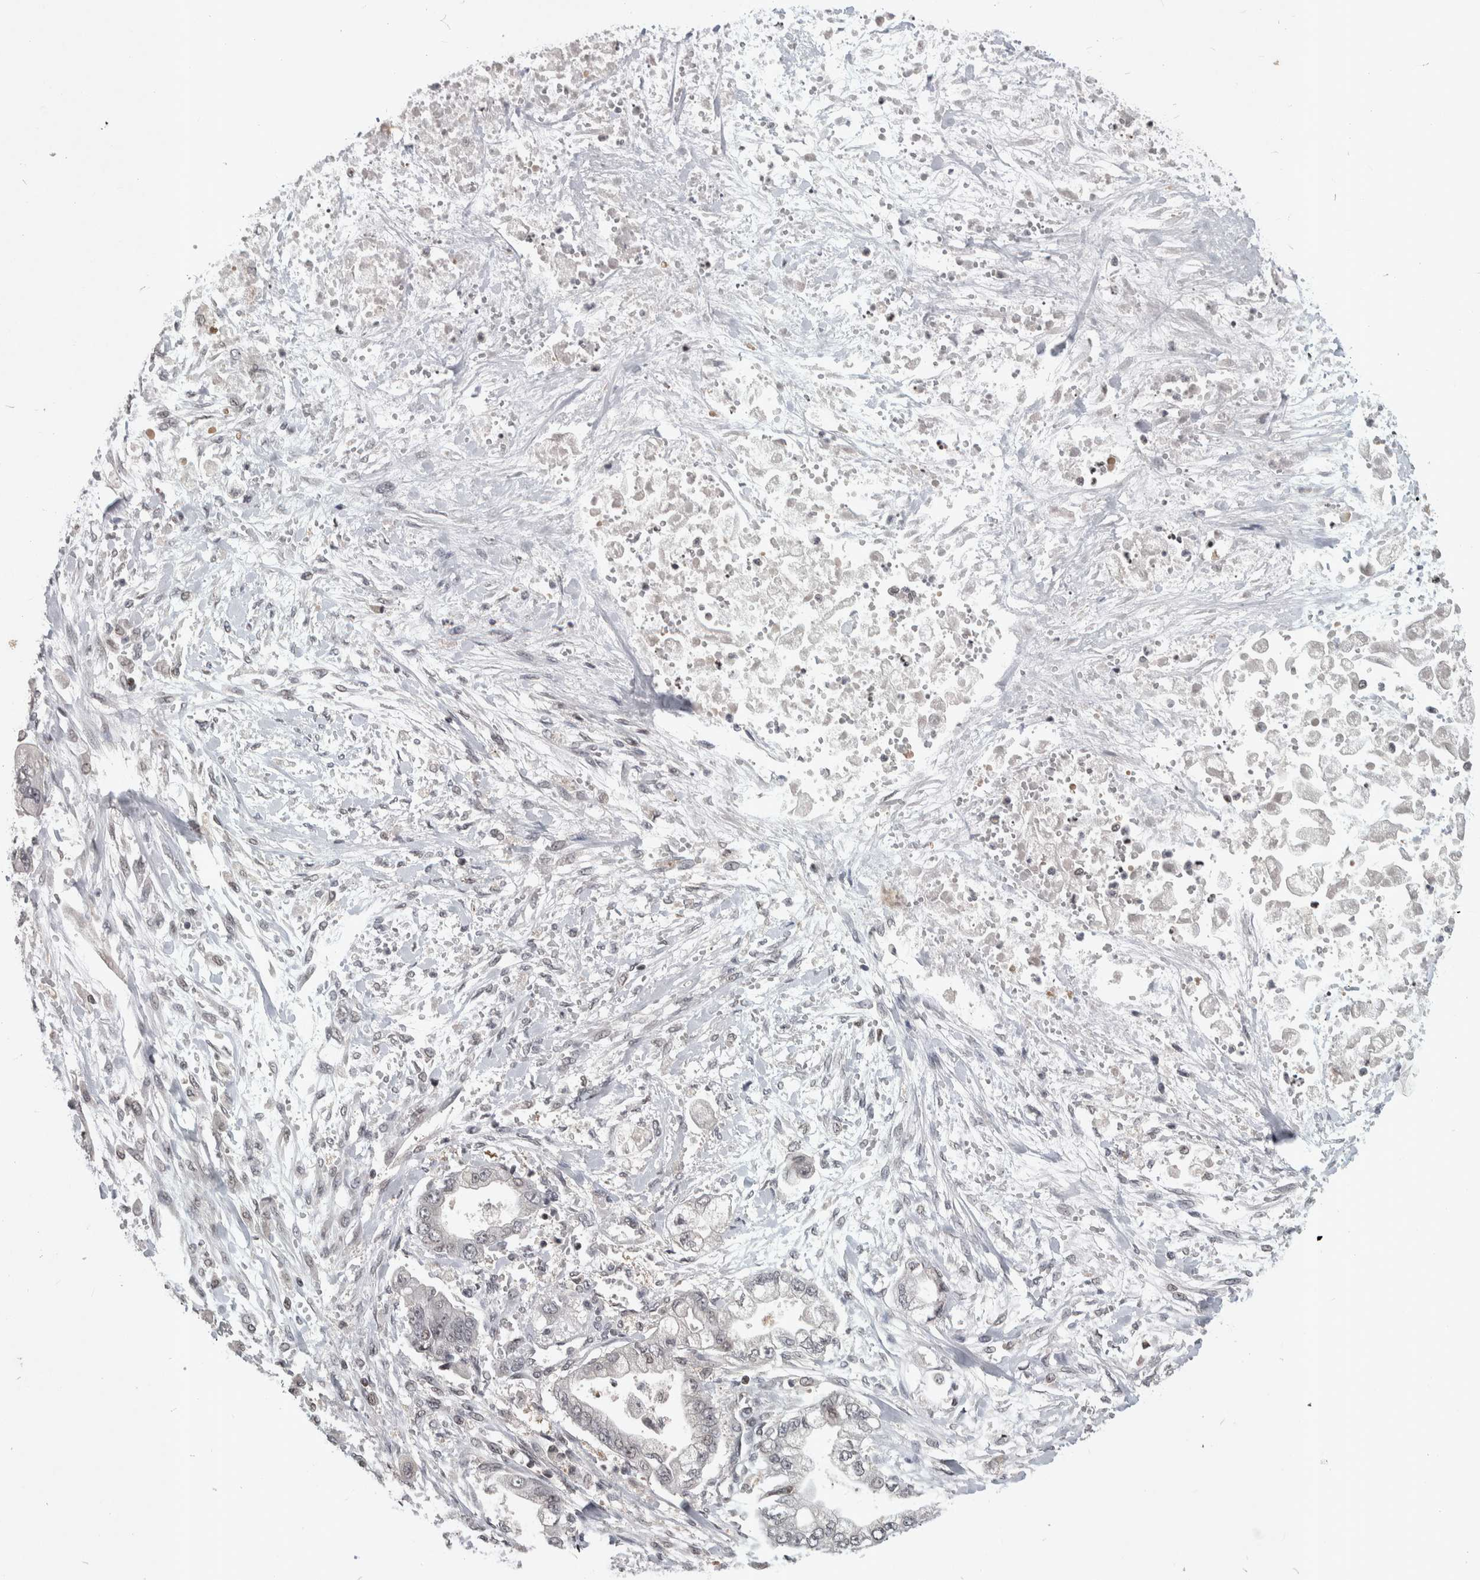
{"staining": {"intensity": "negative", "quantity": "none", "location": "none"}, "tissue": "stomach cancer", "cell_type": "Tumor cells", "image_type": "cancer", "snomed": [{"axis": "morphology", "description": "Normal tissue, NOS"}, {"axis": "morphology", "description": "Adenocarcinoma, NOS"}, {"axis": "topography", "description": "Stomach"}], "caption": "IHC micrograph of neoplastic tissue: adenocarcinoma (stomach) stained with DAB (3,3'-diaminobenzidine) displays no significant protein positivity in tumor cells.", "gene": "ZSCAN21", "patient": {"sex": "male", "age": 62}}